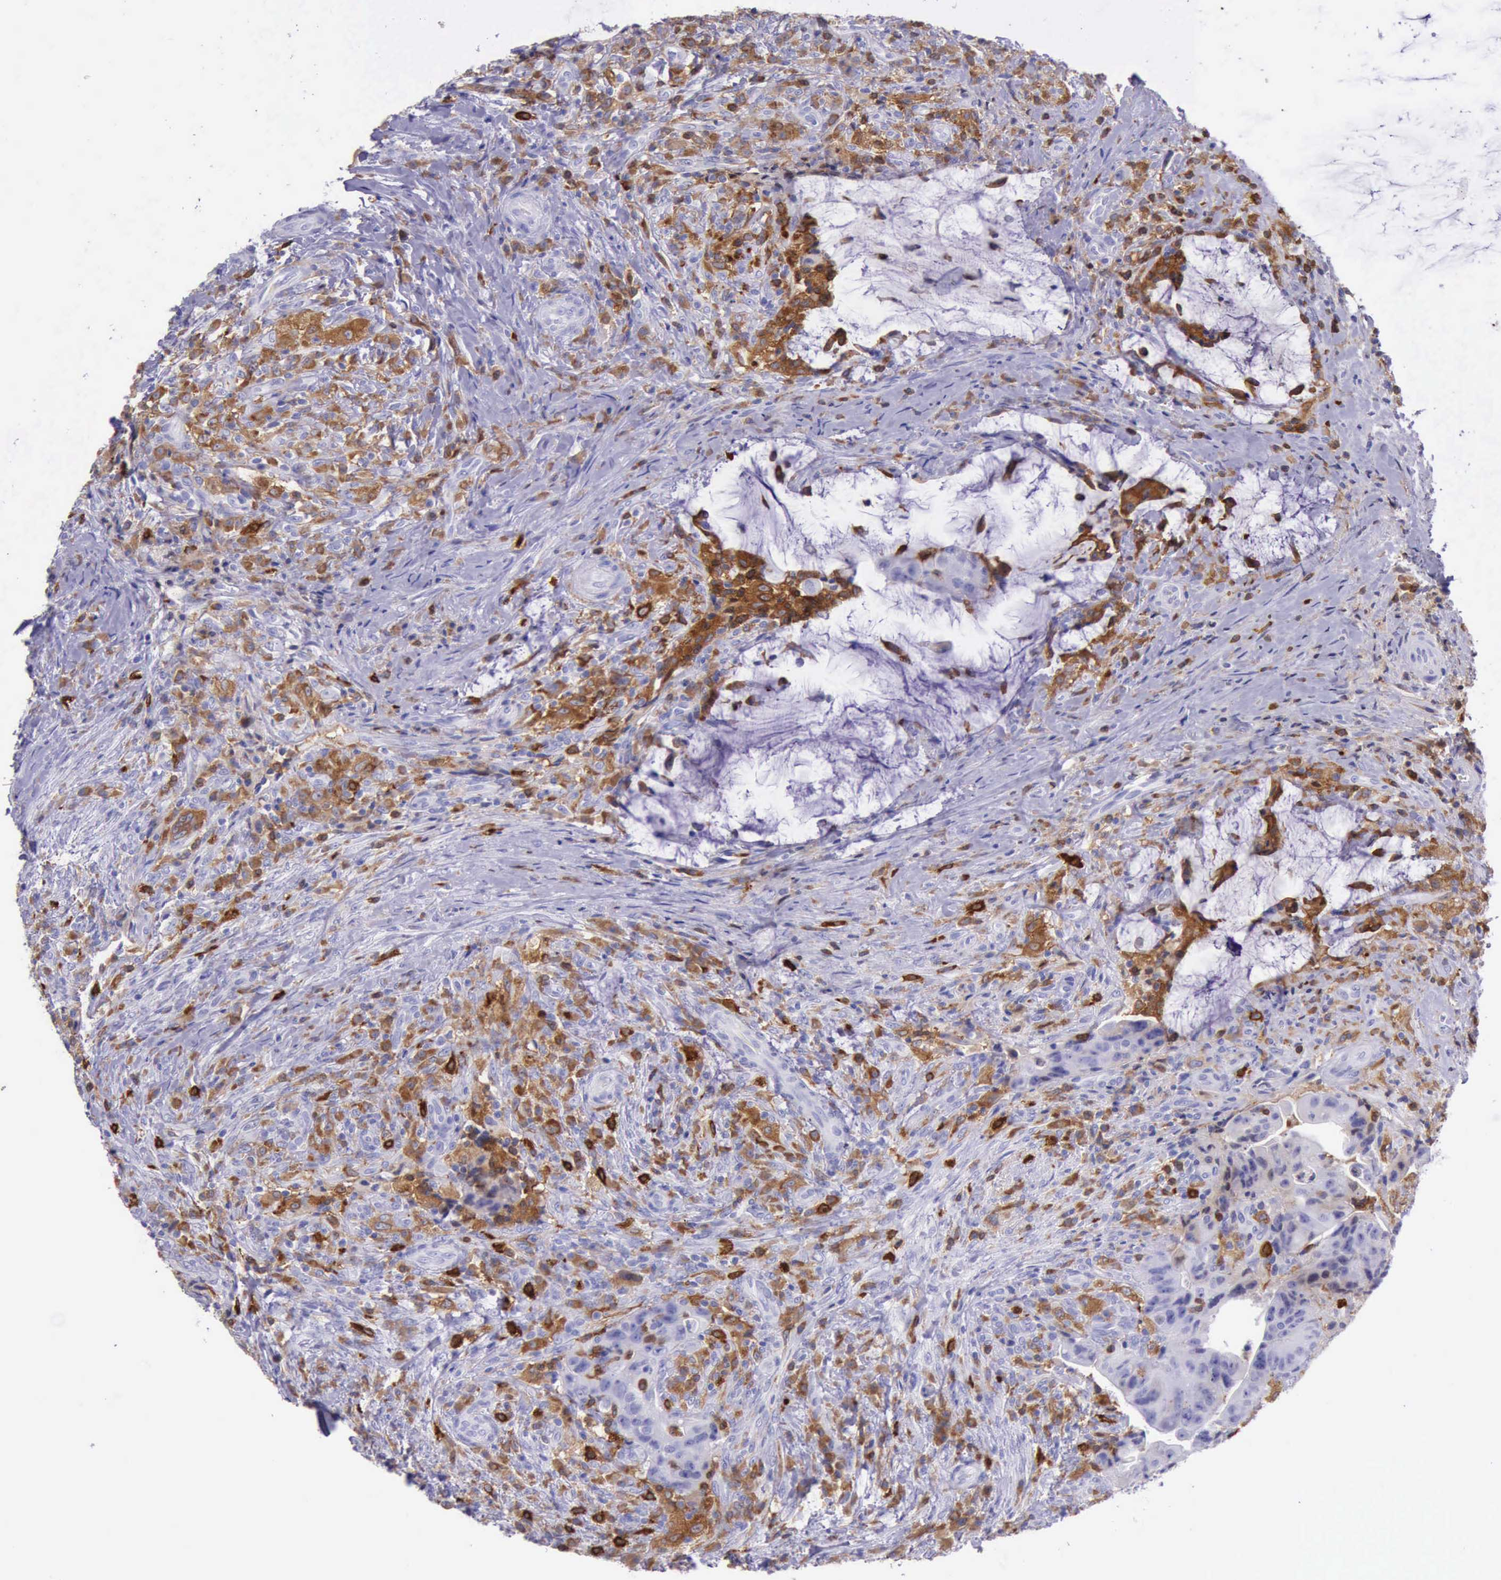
{"staining": {"intensity": "negative", "quantity": "none", "location": "none"}, "tissue": "colorectal cancer", "cell_type": "Tumor cells", "image_type": "cancer", "snomed": [{"axis": "morphology", "description": "Adenocarcinoma, NOS"}, {"axis": "topography", "description": "Rectum"}], "caption": "The histopathology image reveals no staining of tumor cells in adenocarcinoma (colorectal).", "gene": "BTK", "patient": {"sex": "female", "age": 71}}